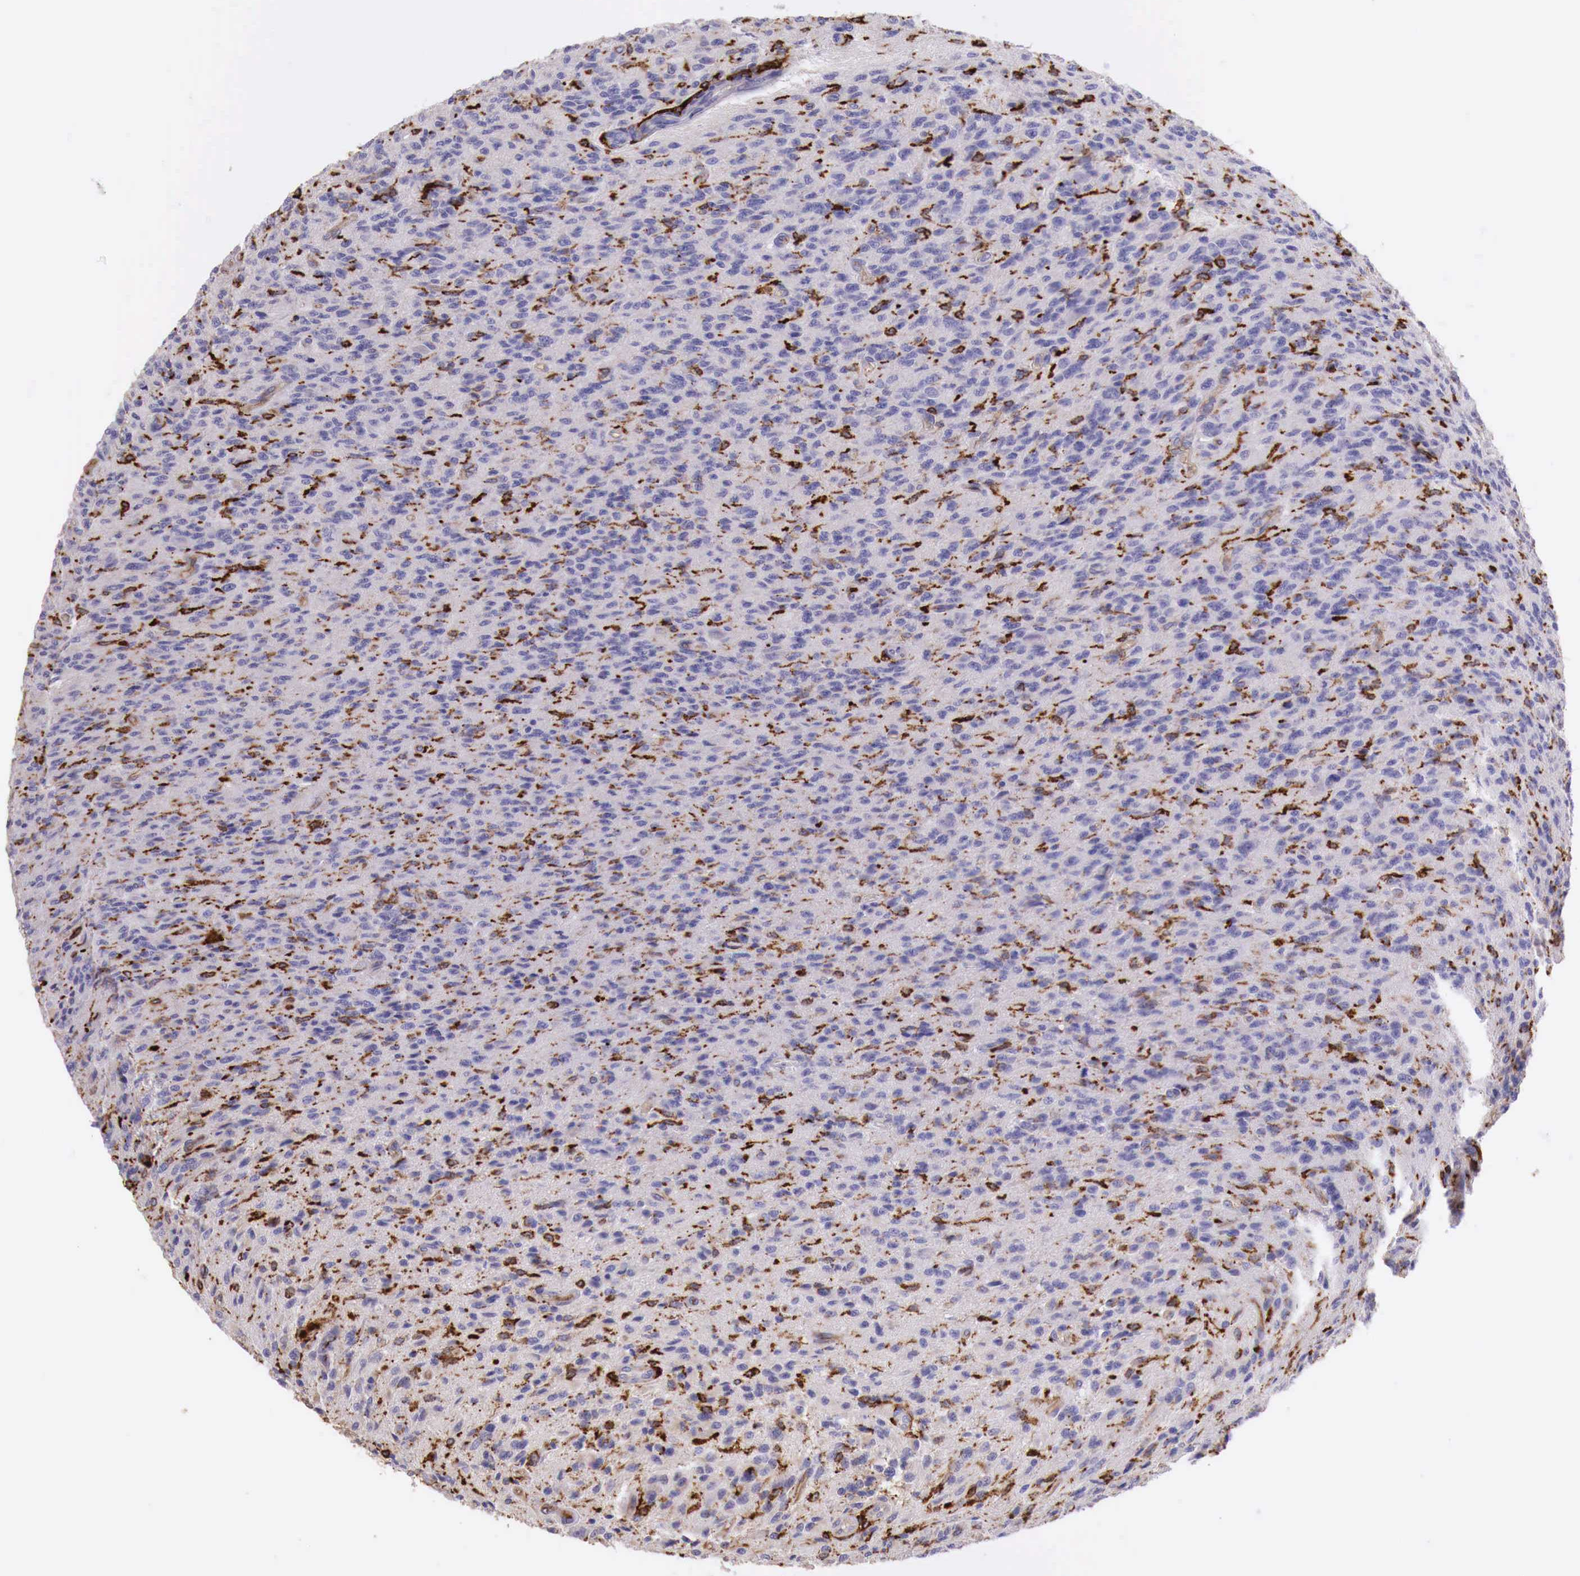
{"staining": {"intensity": "negative", "quantity": "none", "location": "none"}, "tissue": "glioma", "cell_type": "Tumor cells", "image_type": "cancer", "snomed": [{"axis": "morphology", "description": "Glioma, malignant, High grade"}, {"axis": "topography", "description": "Brain"}], "caption": "Tumor cells are negative for protein expression in human glioma. (DAB IHC, high magnification).", "gene": "MSR1", "patient": {"sex": "male", "age": 36}}